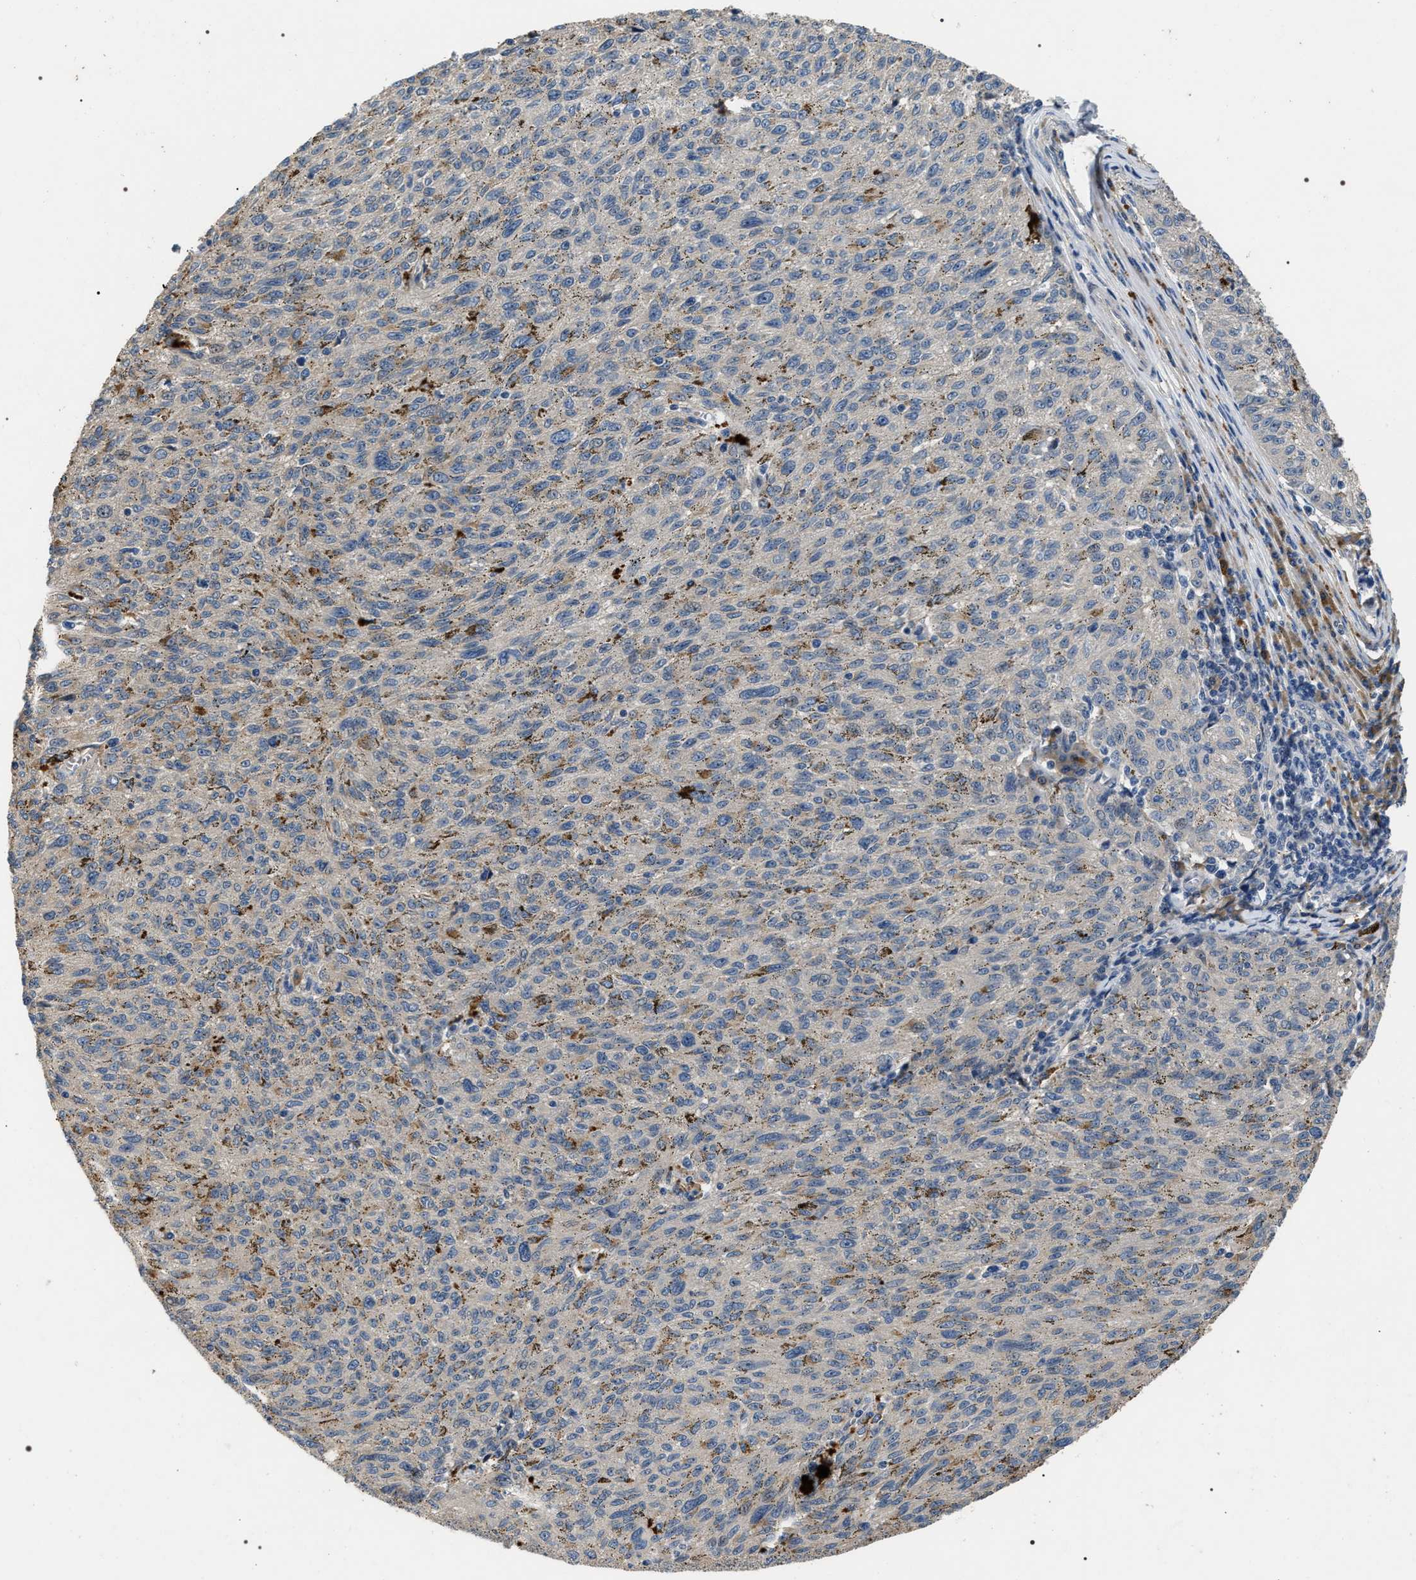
{"staining": {"intensity": "negative", "quantity": "none", "location": "none"}, "tissue": "melanoma", "cell_type": "Tumor cells", "image_type": "cancer", "snomed": [{"axis": "morphology", "description": "Malignant melanoma, NOS"}, {"axis": "topography", "description": "Skin"}], "caption": "This is an immunohistochemistry (IHC) histopathology image of human malignant melanoma. There is no staining in tumor cells.", "gene": "IFT81", "patient": {"sex": "female", "age": 72}}